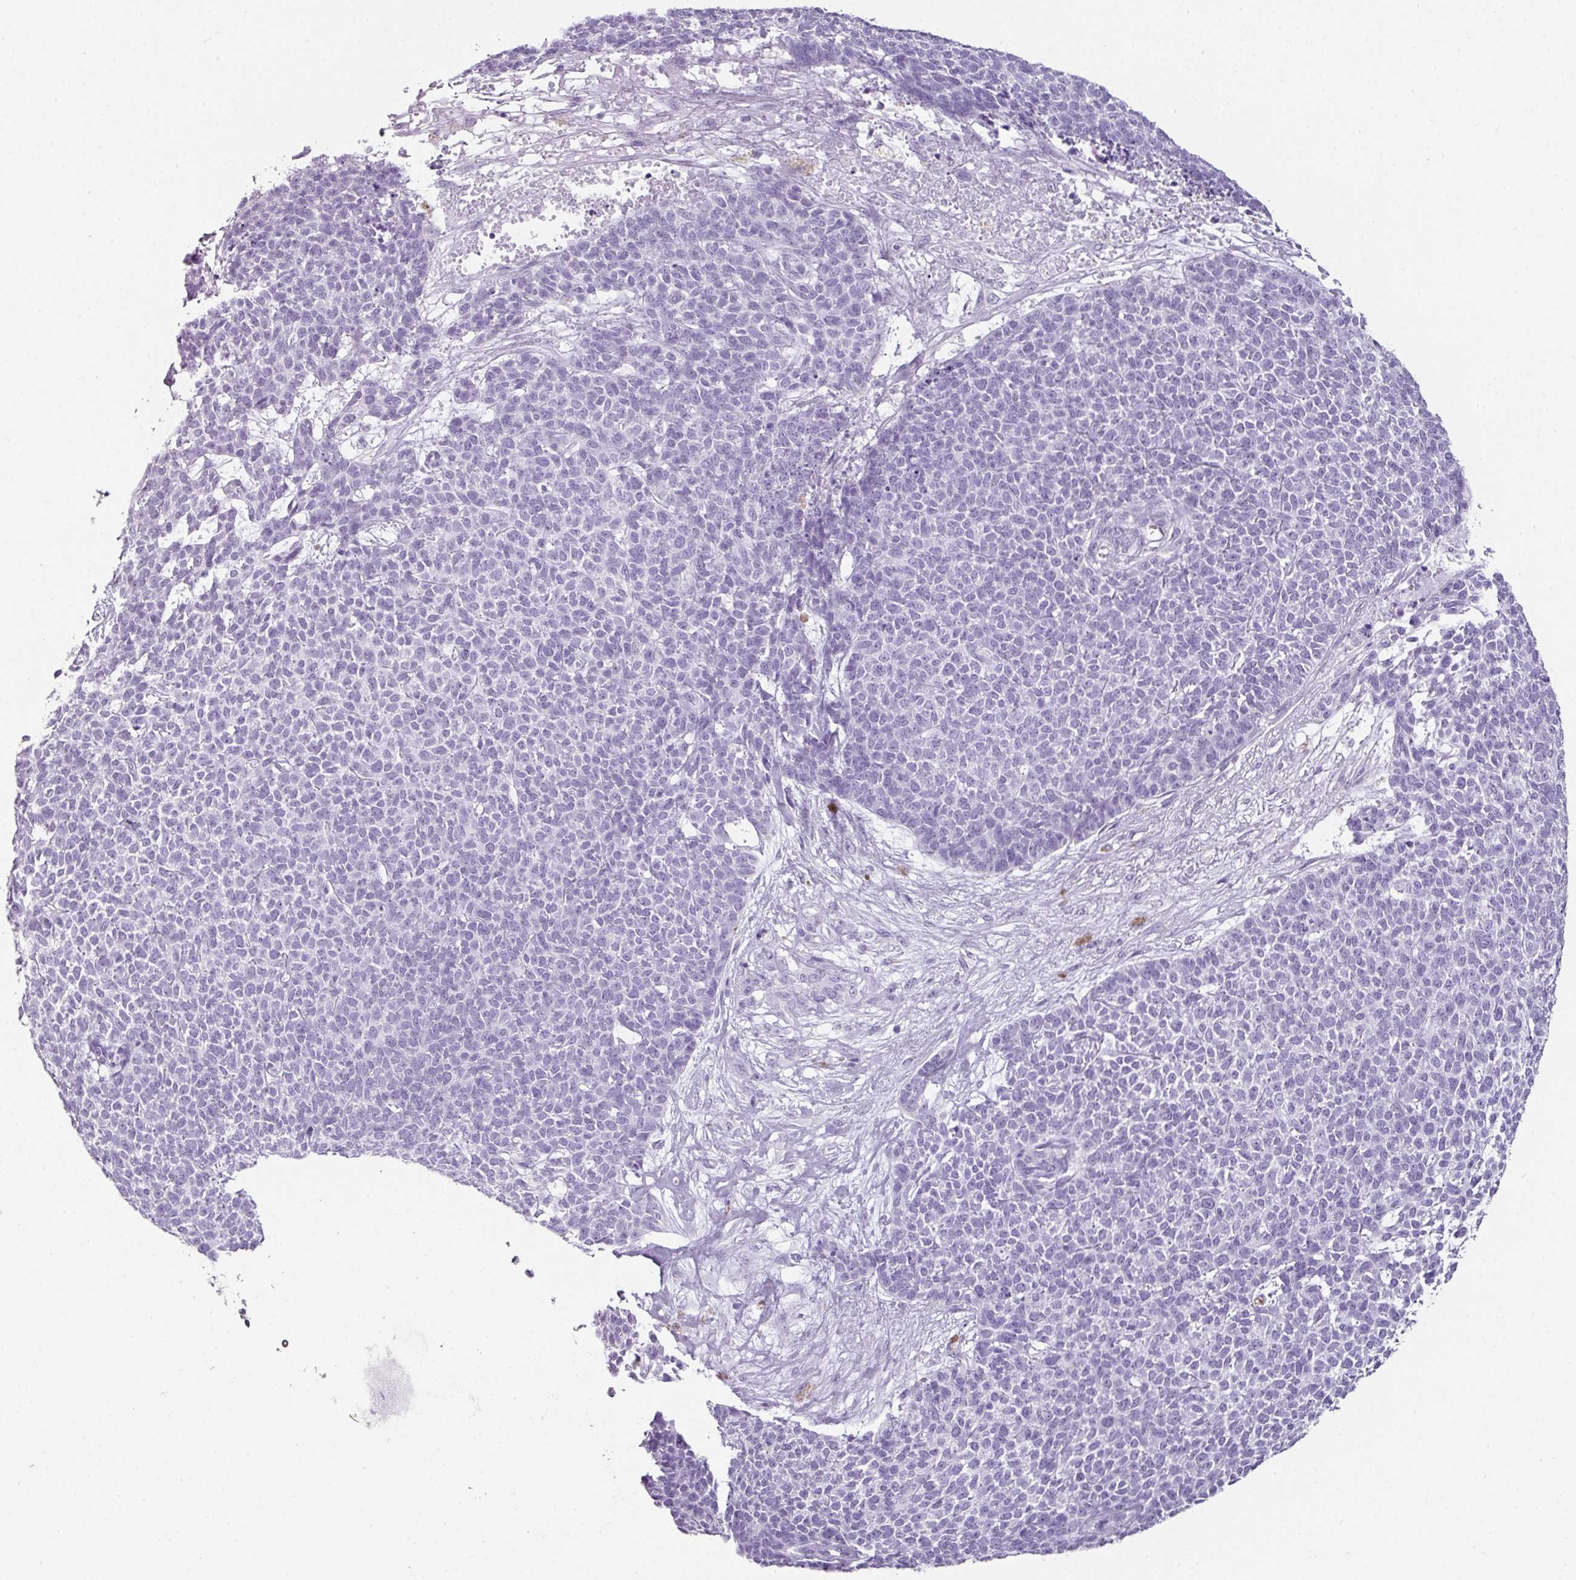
{"staining": {"intensity": "negative", "quantity": "none", "location": "none"}, "tissue": "skin cancer", "cell_type": "Tumor cells", "image_type": "cancer", "snomed": [{"axis": "morphology", "description": "Basal cell carcinoma"}, {"axis": "topography", "description": "Skin"}], "caption": "Protein analysis of skin basal cell carcinoma reveals no significant positivity in tumor cells.", "gene": "SCT", "patient": {"sex": "female", "age": 84}}